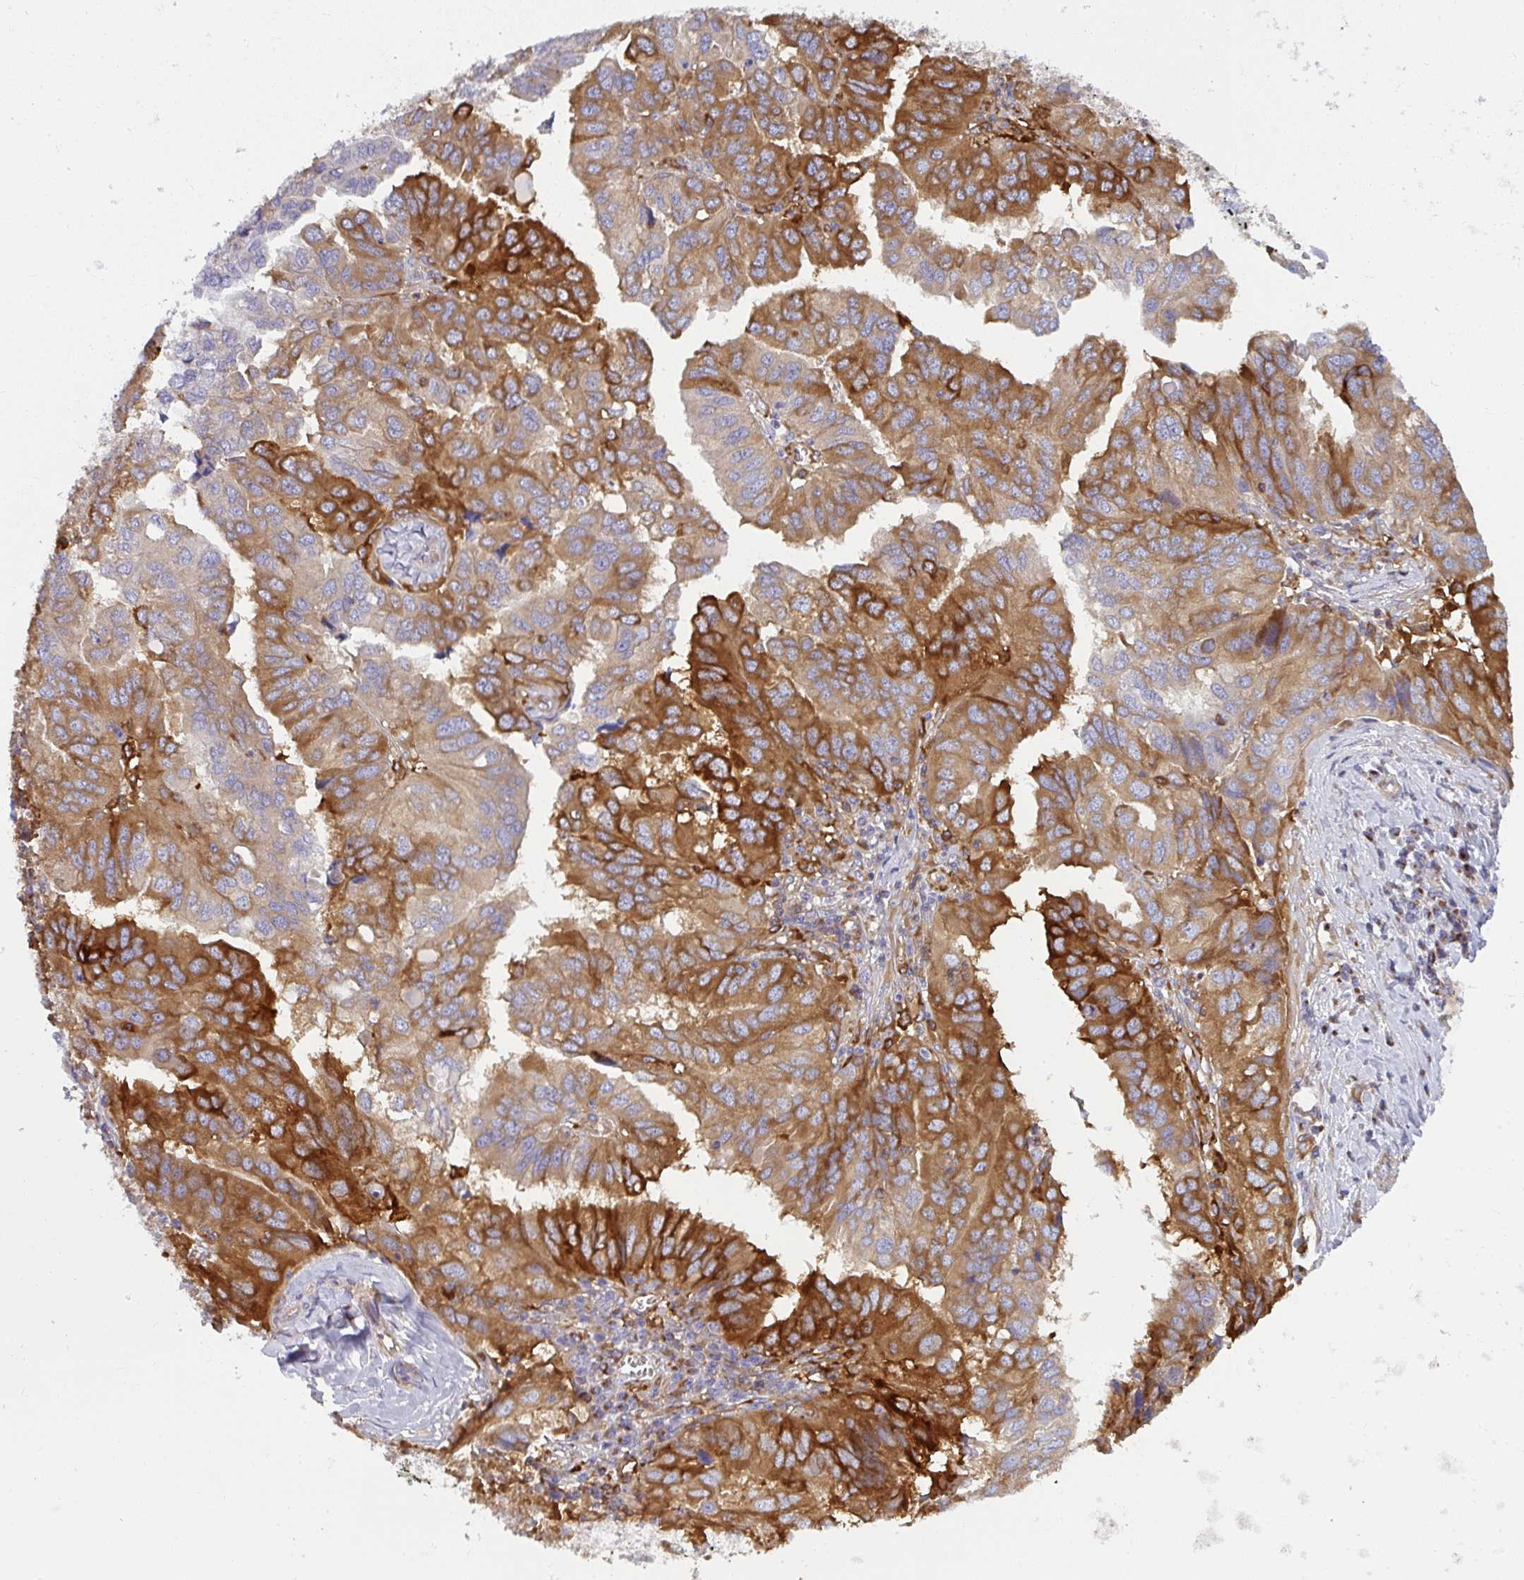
{"staining": {"intensity": "moderate", "quantity": ">75%", "location": "cytoplasmic/membranous"}, "tissue": "ovarian cancer", "cell_type": "Tumor cells", "image_type": "cancer", "snomed": [{"axis": "morphology", "description": "Cystadenocarcinoma, serous, NOS"}, {"axis": "topography", "description": "Ovary"}], "caption": "Ovarian cancer (serous cystadenocarcinoma) stained for a protein (brown) reveals moderate cytoplasmic/membranous positive positivity in about >75% of tumor cells.", "gene": "IFIT3", "patient": {"sex": "female", "age": 79}}